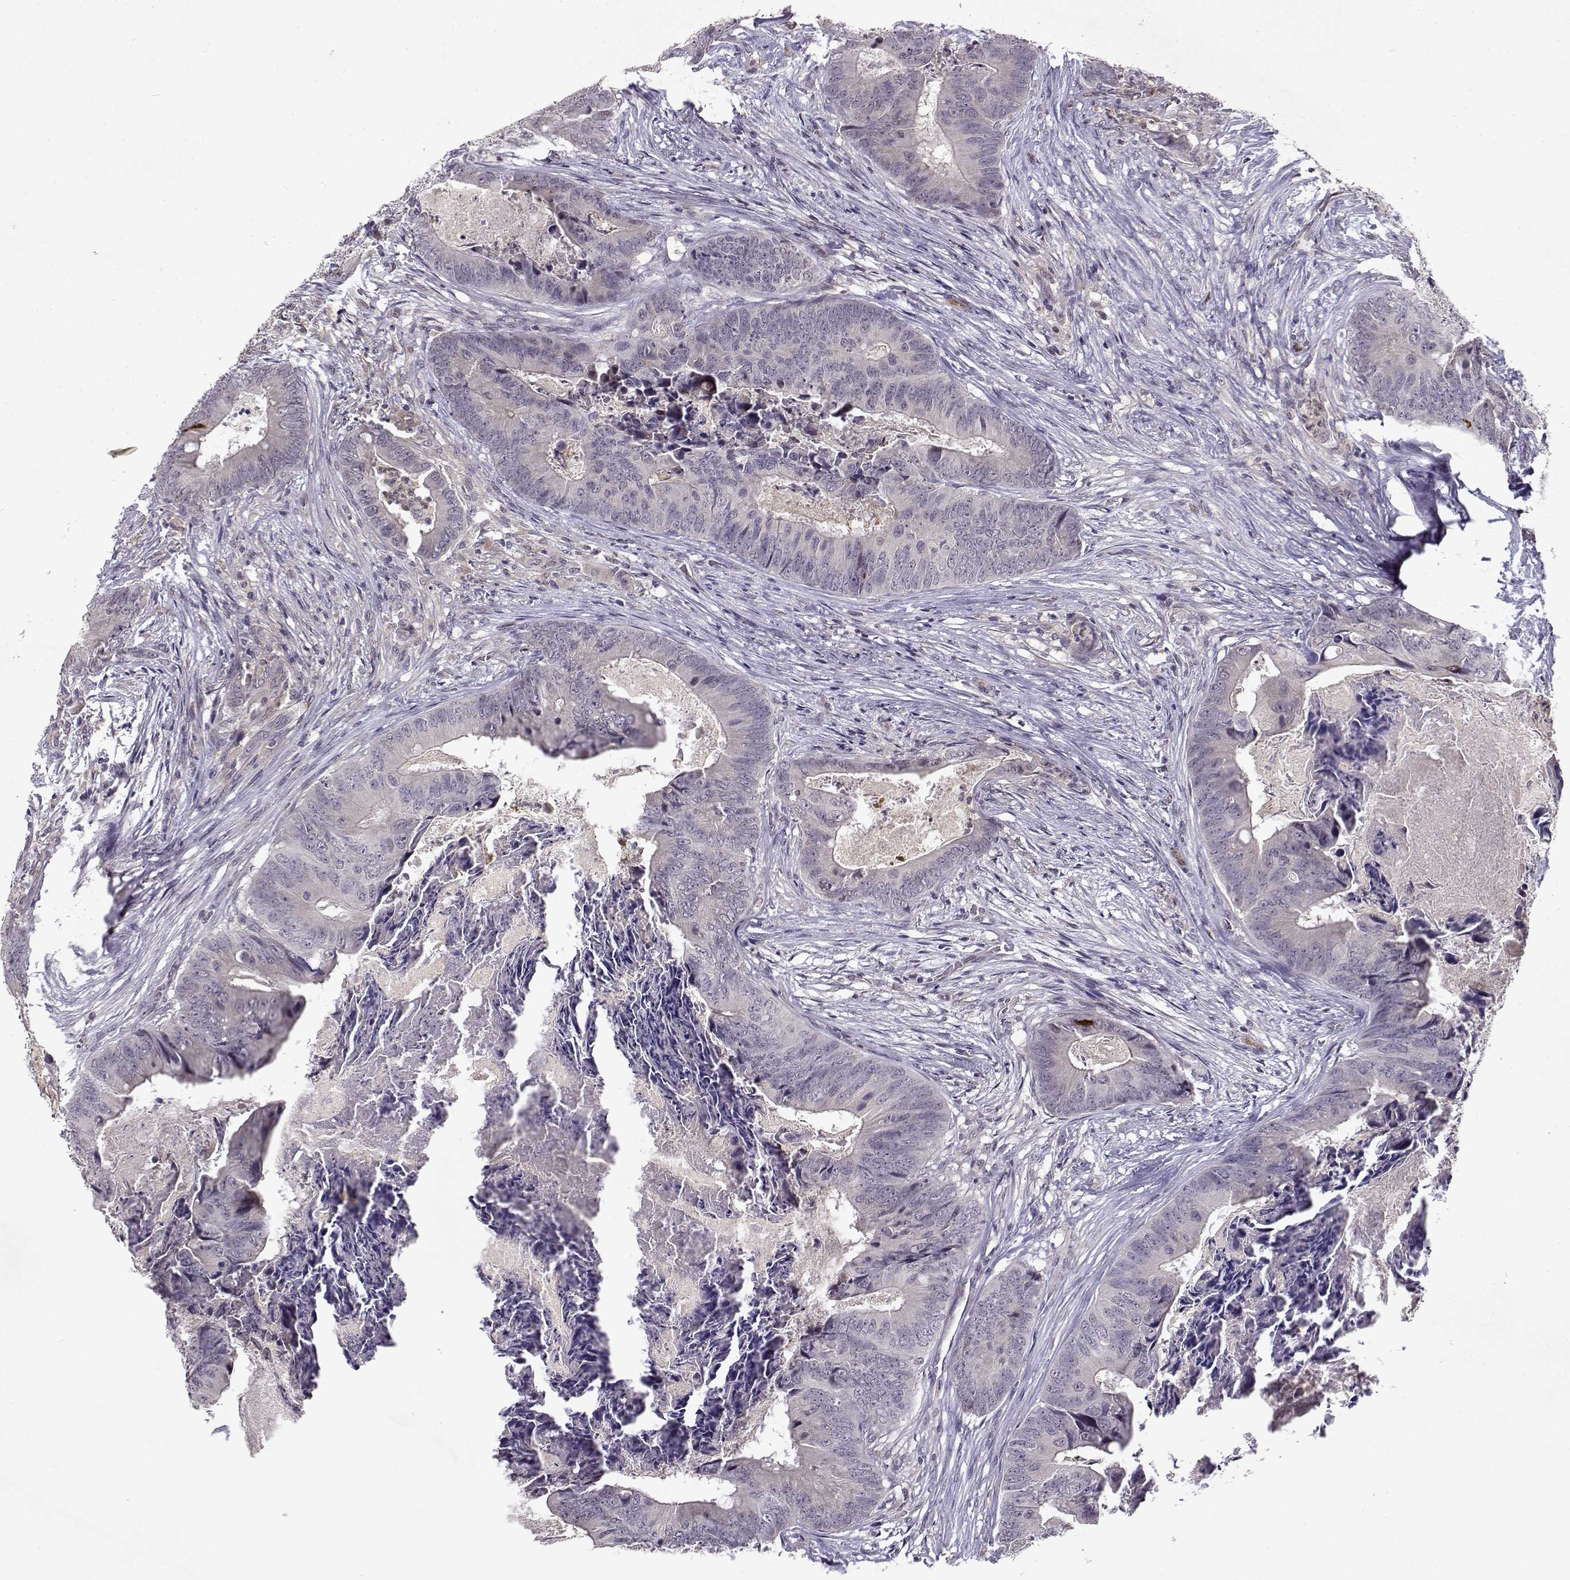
{"staining": {"intensity": "negative", "quantity": "none", "location": "none"}, "tissue": "colorectal cancer", "cell_type": "Tumor cells", "image_type": "cancer", "snomed": [{"axis": "morphology", "description": "Adenocarcinoma, NOS"}, {"axis": "topography", "description": "Colon"}], "caption": "A photomicrograph of colorectal cancer (adenocarcinoma) stained for a protein reveals no brown staining in tumor cells.", "gene": "BMX", "patient": {"sex": "male", "age": 84}}